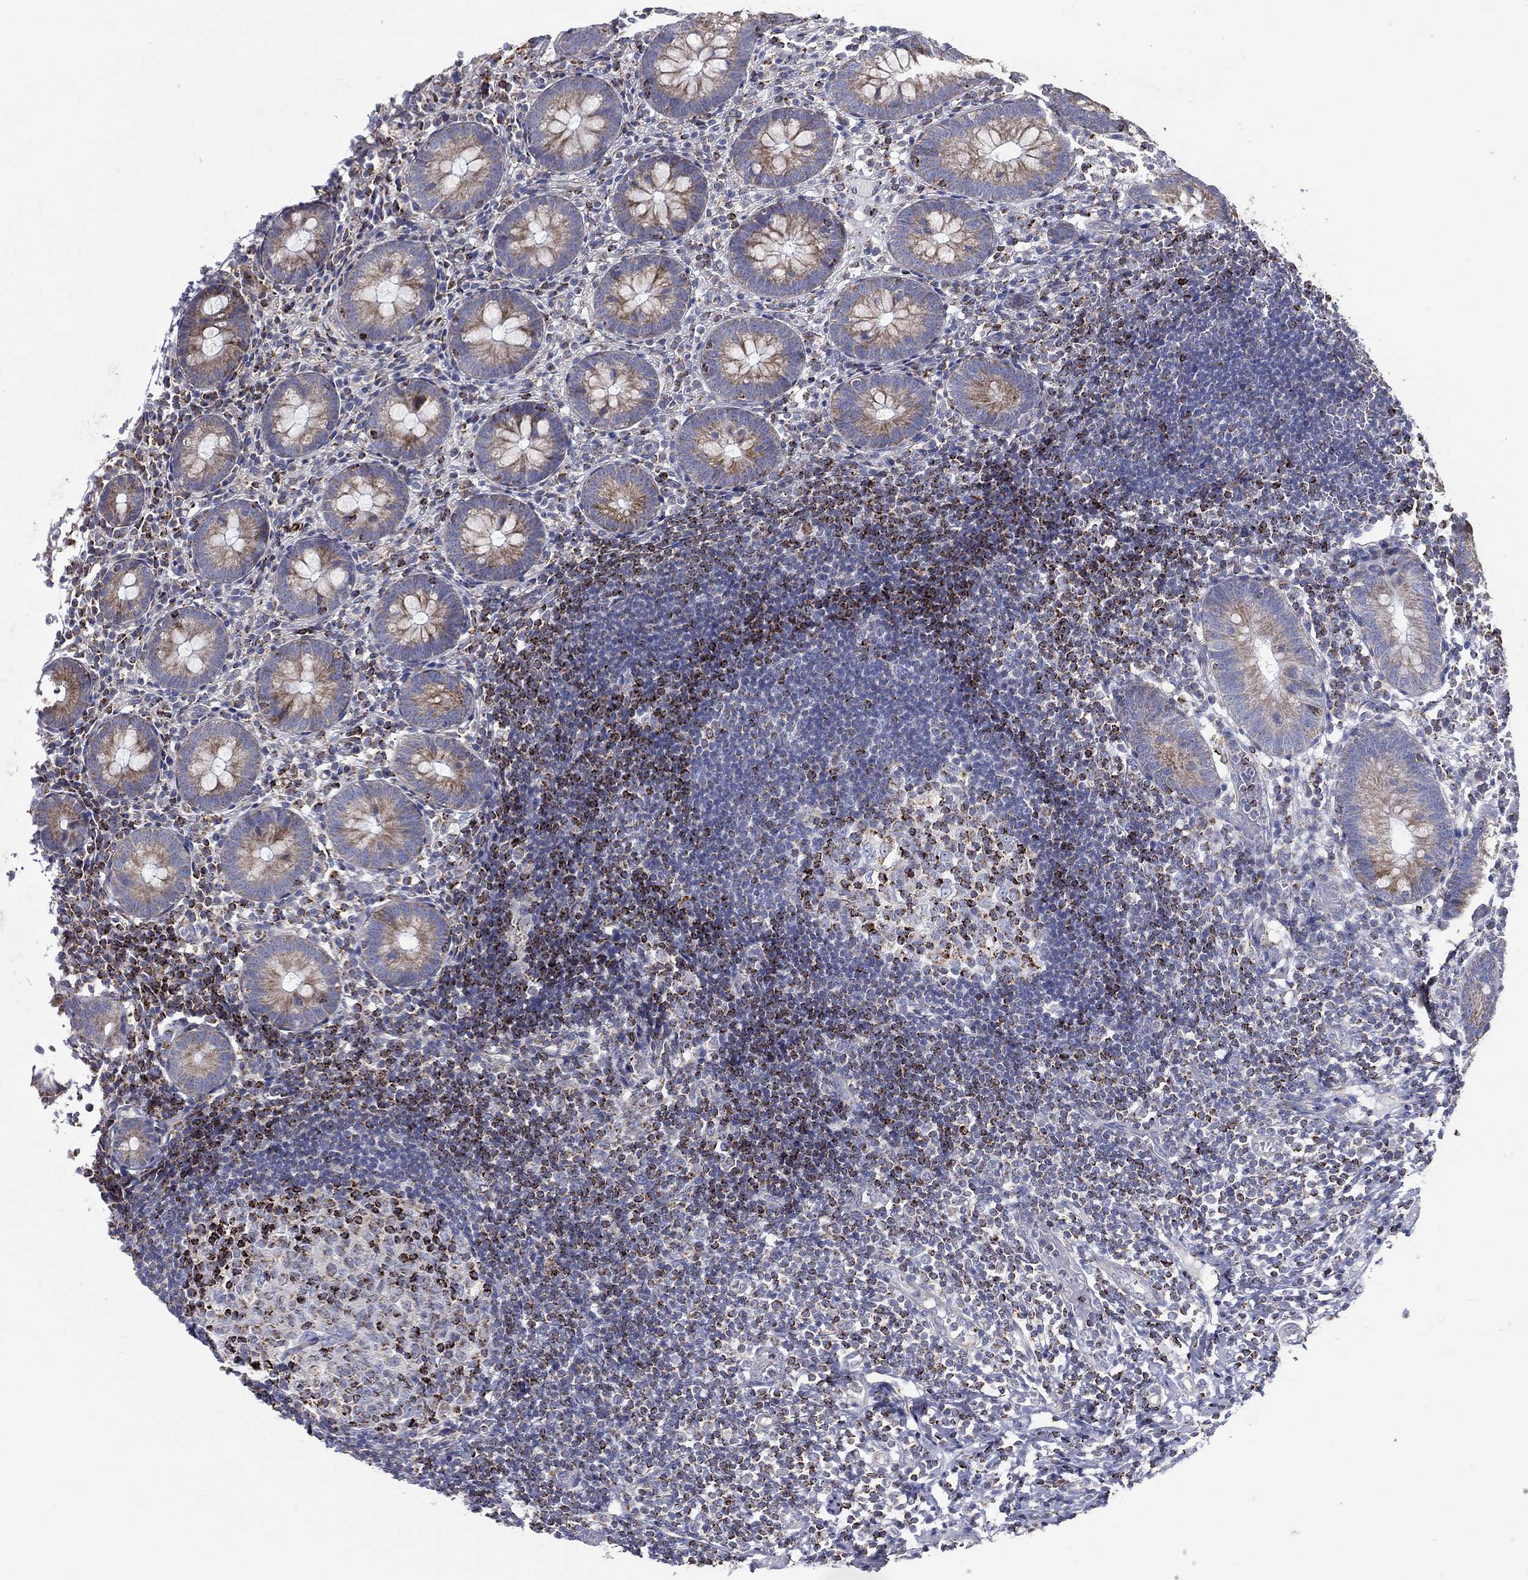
{"staining": {"intensity": "moderate", "quantity": "<25%", "location": "cytoplasmic/membranous"}, "tissue": "appendix", "cell_type": "Glandular cells", "image_type": "normal", "snomed": [{"axis": "morphology", "description": "Normal tissue, NOS"}, {"axis": "topography", "description": "Appendix"}], "caption": "Moderate cytoplasmic/membranous protein positivity is appreciated in approximately <25% of glandular cells in appendix.", "gene": "SFXN1", "patient": {"sex": "female", "age": 40}}